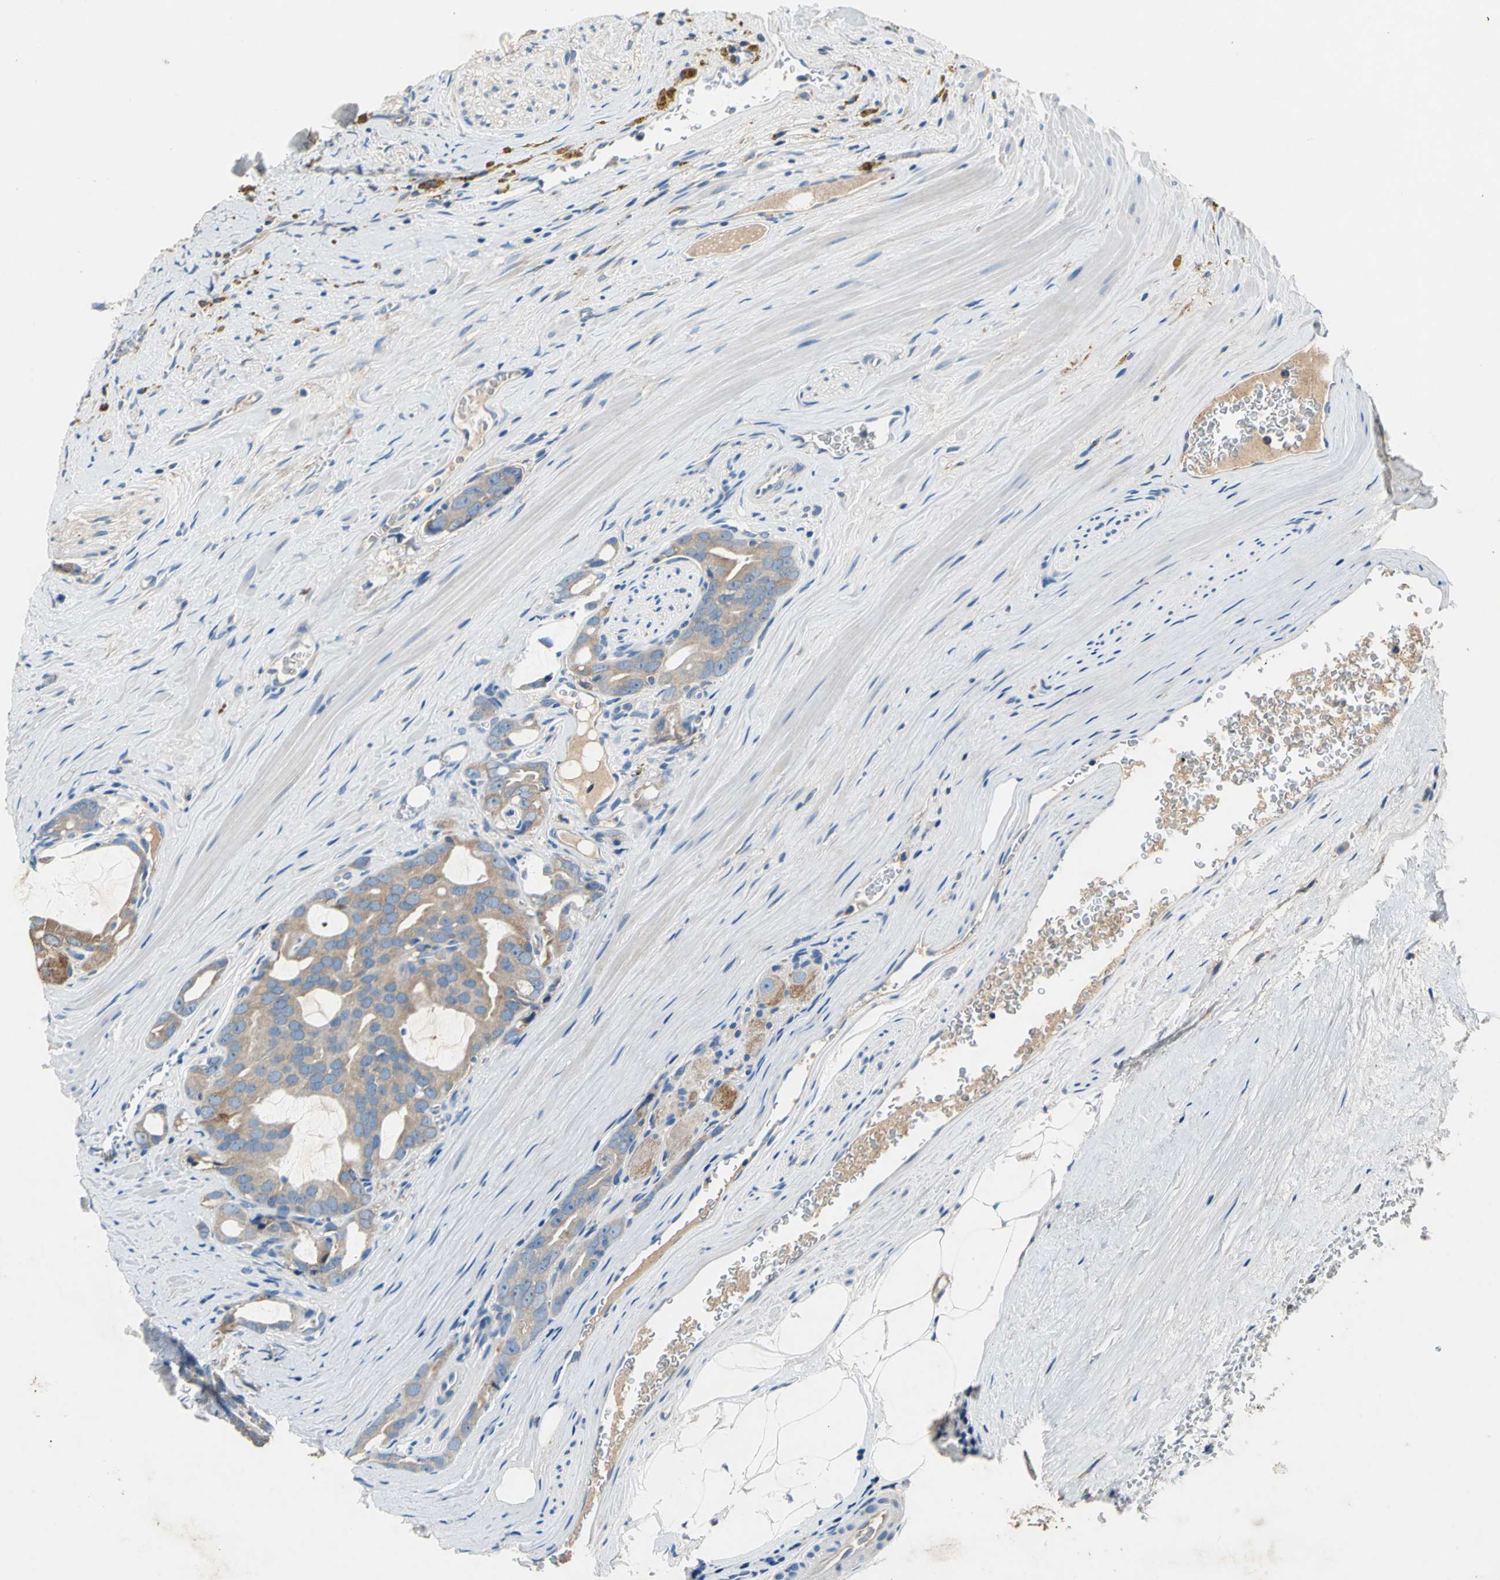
{"staining": {"intensity": "weak", "quantity": ">75%", "location": "cytoplasmic/membranous"}, "tissue": "prostate cancer", "cell_type": "Tumor cells", "image_type": "cancer", "snomed": [{"axis": "morphology", "description": "Adenocarcinoma, Medium grade"}, {"axis": "topography", "description": "Prostate"}], "caption": "Immunohistochemistry histopathology image of neoplastic tissue: human medium-grade adenocarcinoma (prostate) stained using immunohistochemistry displays low levels of weak protein expression localized specifically in the cytoplasmic/membranous of tumor cells, appearing as a cytoplasmic/membranous brown color.", "gene": "HEPH", "patient": {"sex": "male", "age": 53}}